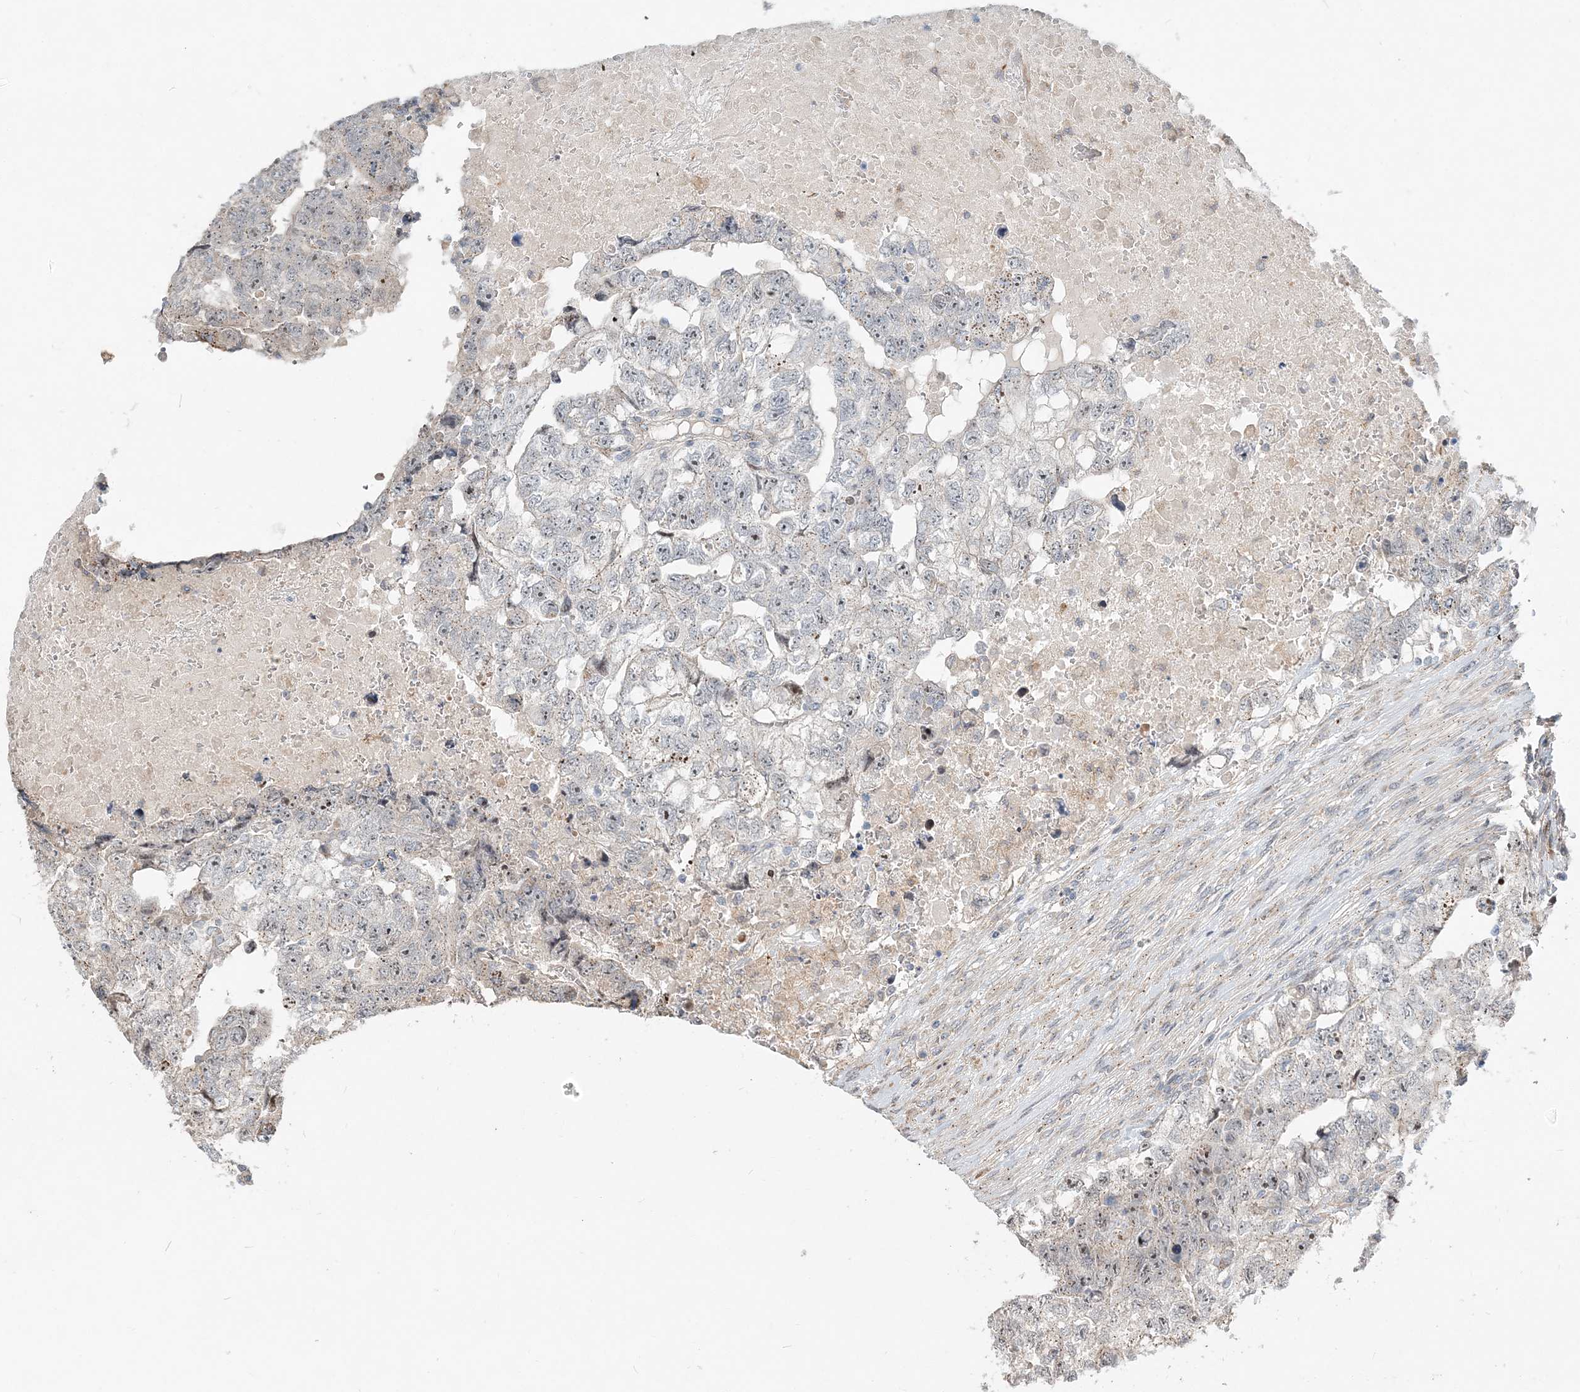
{"staining": {"intensity": "moderate", "quantity": "<25%", "location": "nuclear"}, "tissue": "testis cancer", "cell_type": "Tumor cells", "image_type": "cancer", "snomed": [{"axis": "morphology", "description": "Carcinoma, Embryonal, NOS"}, {"axis": "topography", "description": "Testis"}], "caption": "This micrograph shows immunohistochemistry staining of human embryonal carcinoma (testis), with low moderate nuclear positivity in about <25% of tumor cells.", "gene": "CXXC5", "patient": {"sex": "male", "age": 36}}